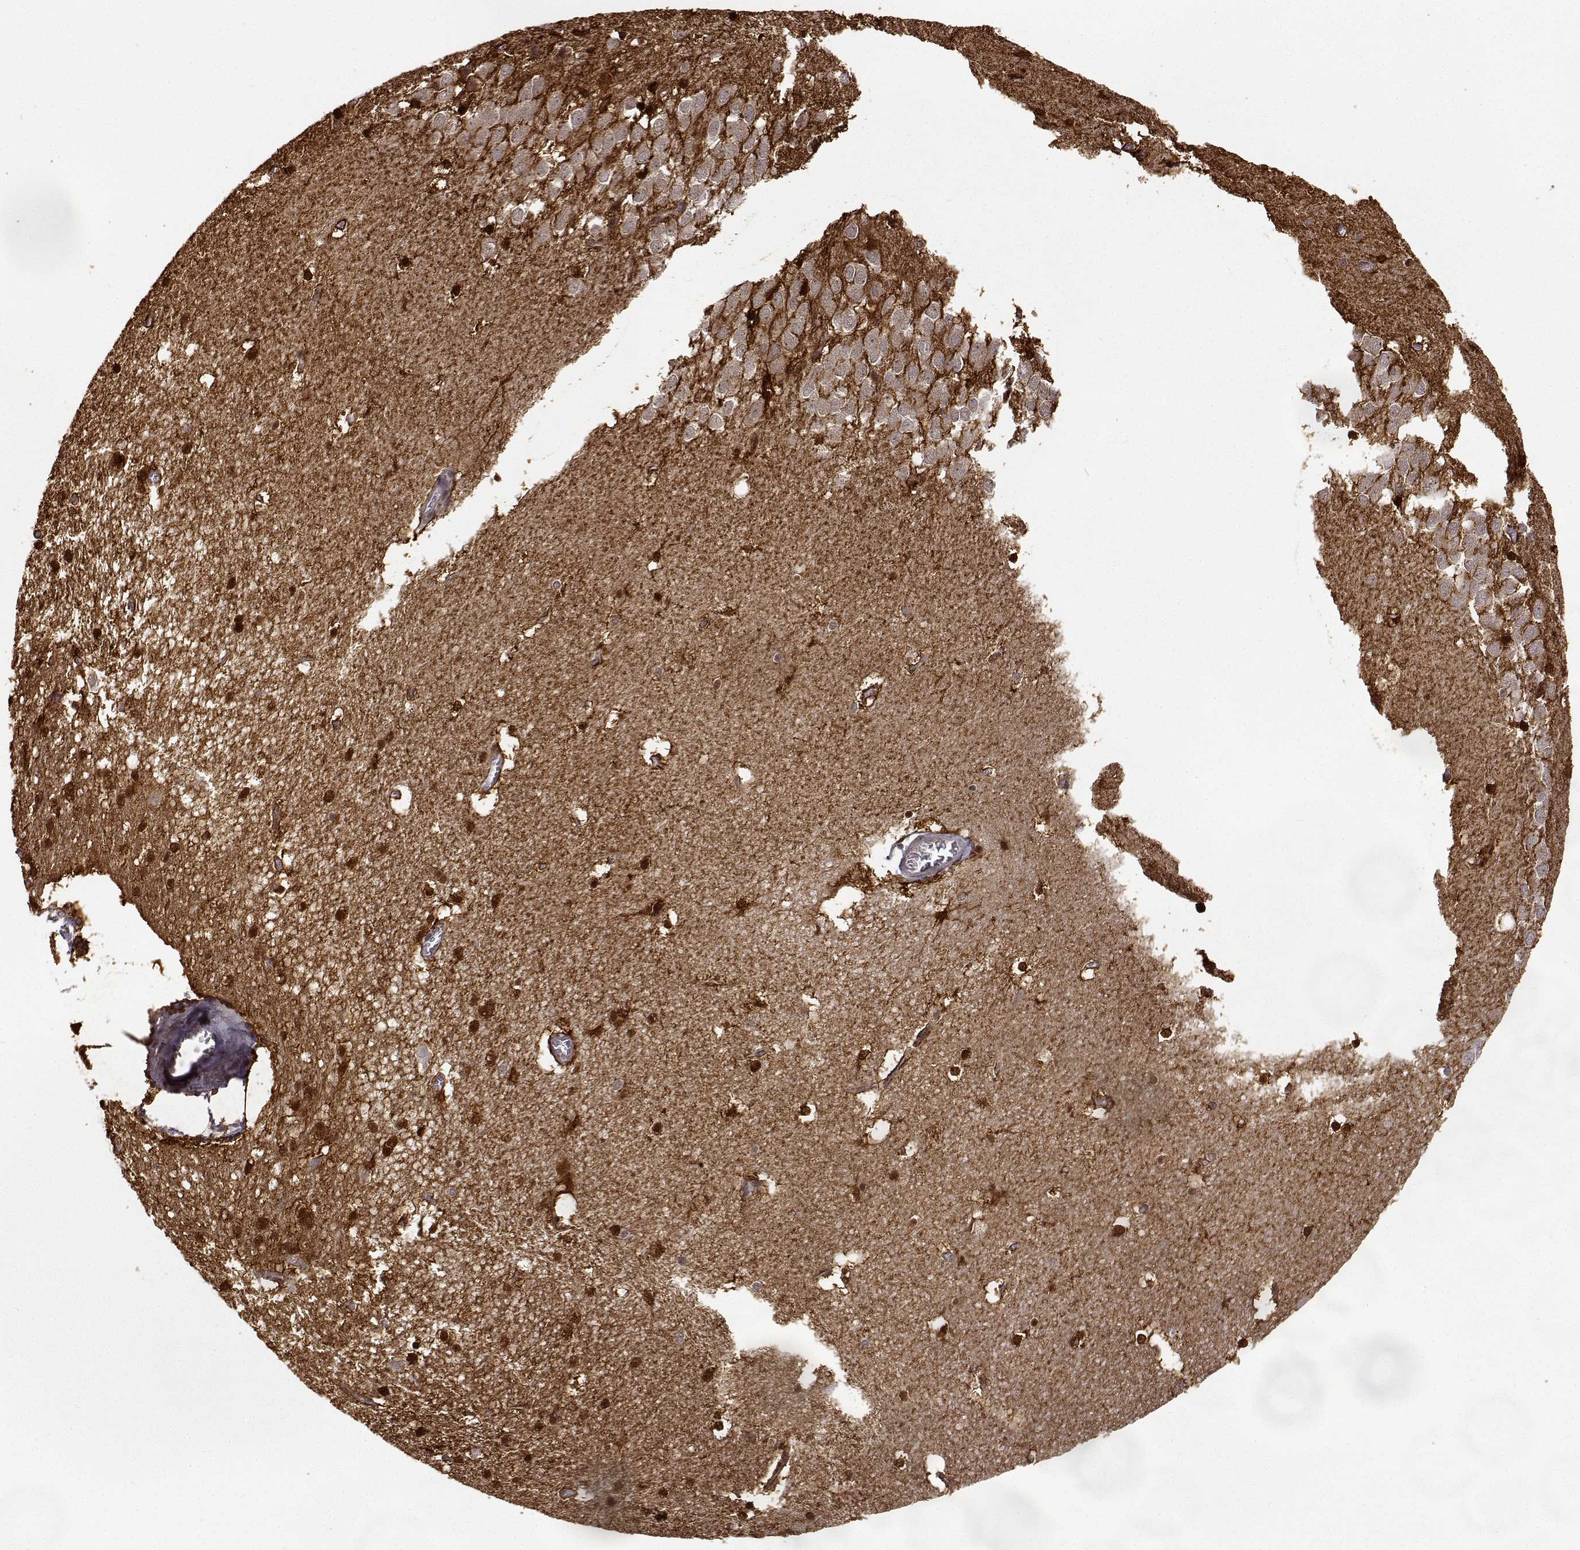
{"staining": {"intensity": "strong", "quantity": ">75%", "location": "cytoplasmic/membranous,nuclear"}, "tissue": "hippocampus", "cell_type": "Glial cells", "image_type": "normal", "snomed": [{"axis": "morphology", "description": "Normal tissue, NOS"}, {"axis": "topography", "description": "Hippocampus"}], "caption": "High-power microscopy captured an immunohistochemistry image of benign hippocampus, revealing strong cytoplasmic/membranous,nuclear staining in approximately >75% of glial cells. (IHC, brightfield microscopy, high magnification).", "gene": "PHGDH", "patient": {"sex": "male", "age": 45}}